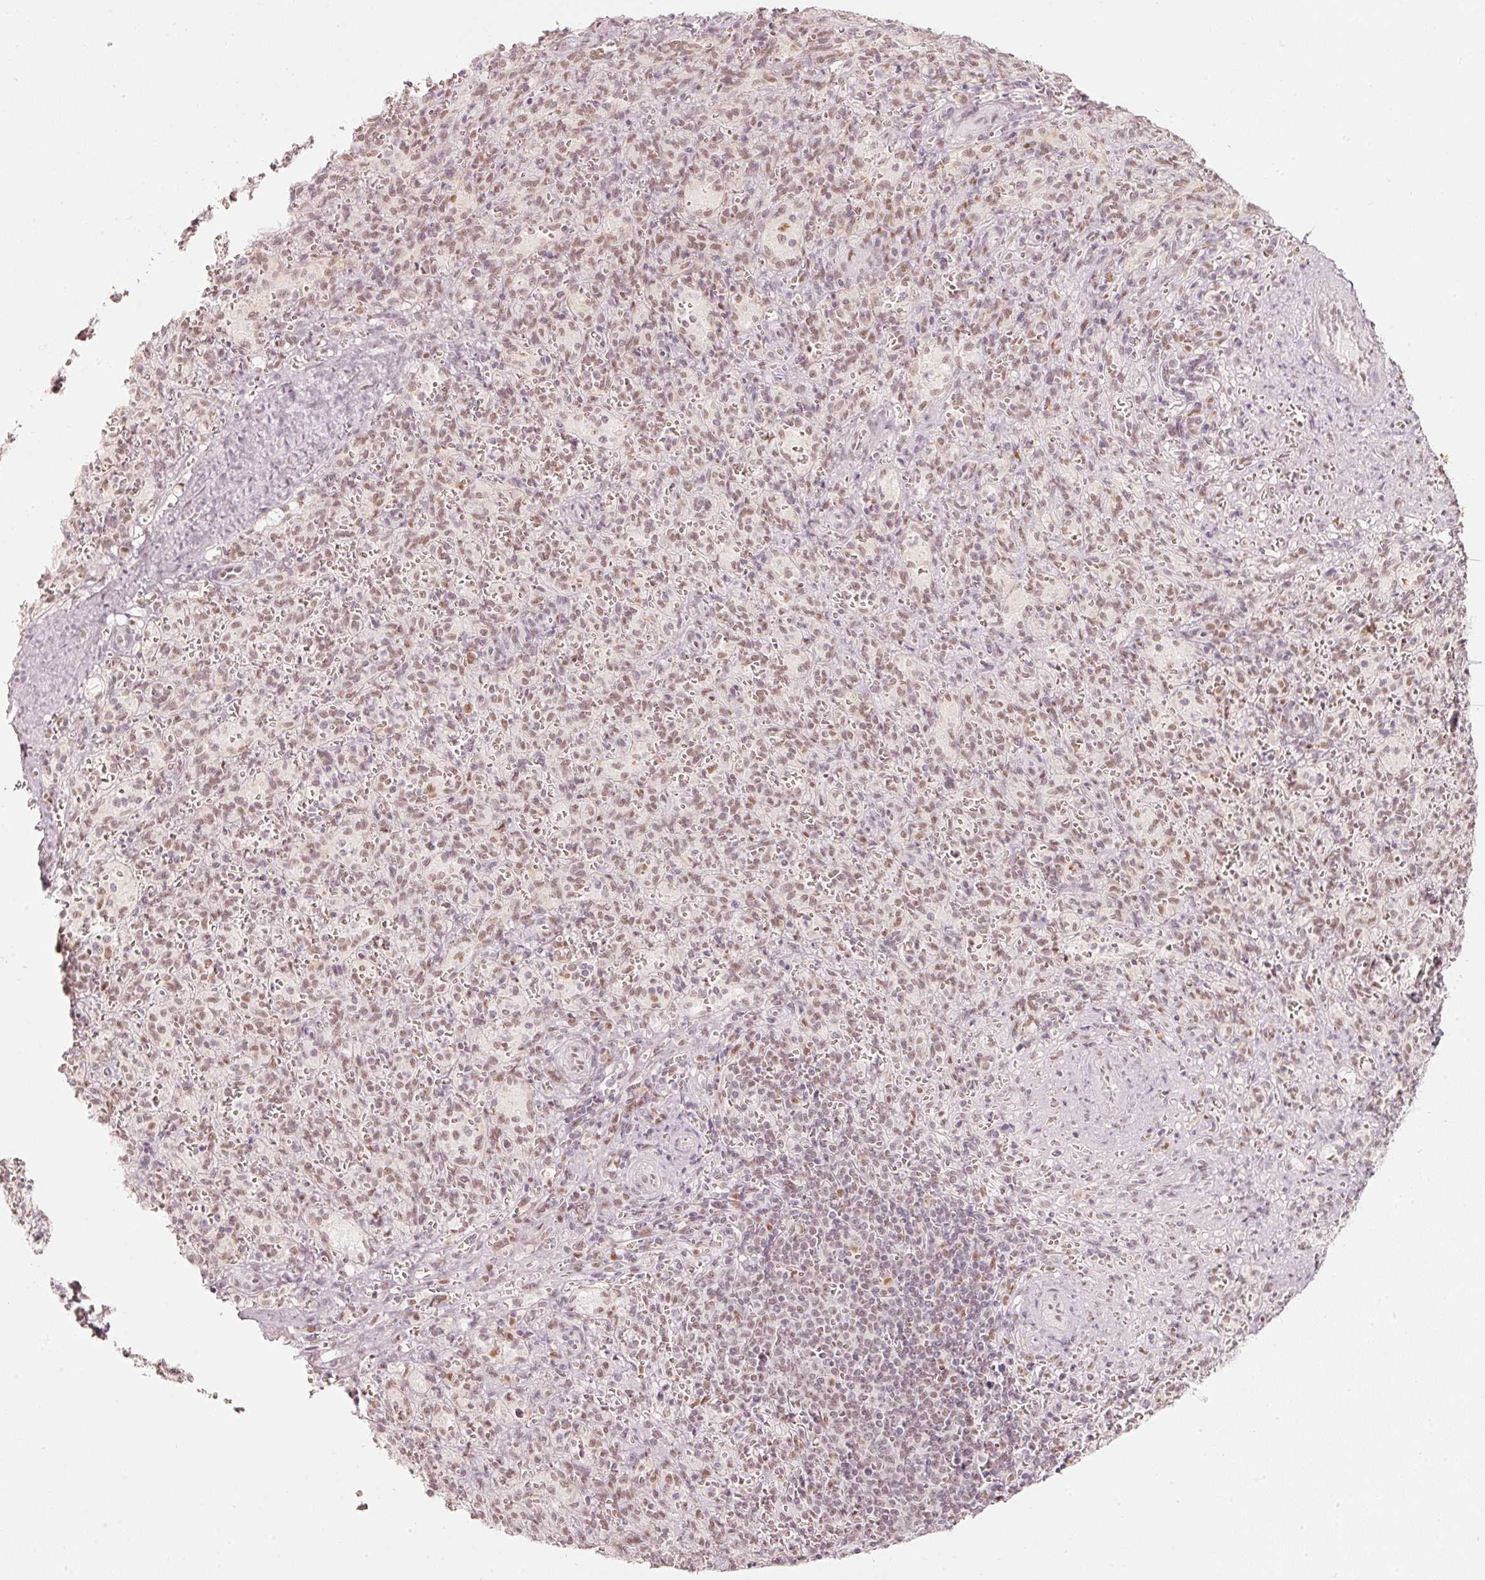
{"staining": {"intensity": "weak", "quantity": "25%-75%", "location": "nuclear"}, "tissue": "spleen", "cell_type": "Cells in red pulp", "image_type": "normal", "snomed": [{"axis": "morphology", "description": "Normal tissue, NOS"}, {"axis": "topography", "description": "Spleen"}], "caption": "A photomicrograph showing weak nuclear positivity in approximately 25%-75% of cells in red pulp in normal spleen, as visualized by brown immunohistochemical staining.", "gene": "PPP1R10", "patient": {"sex": "female", "age": 26}}